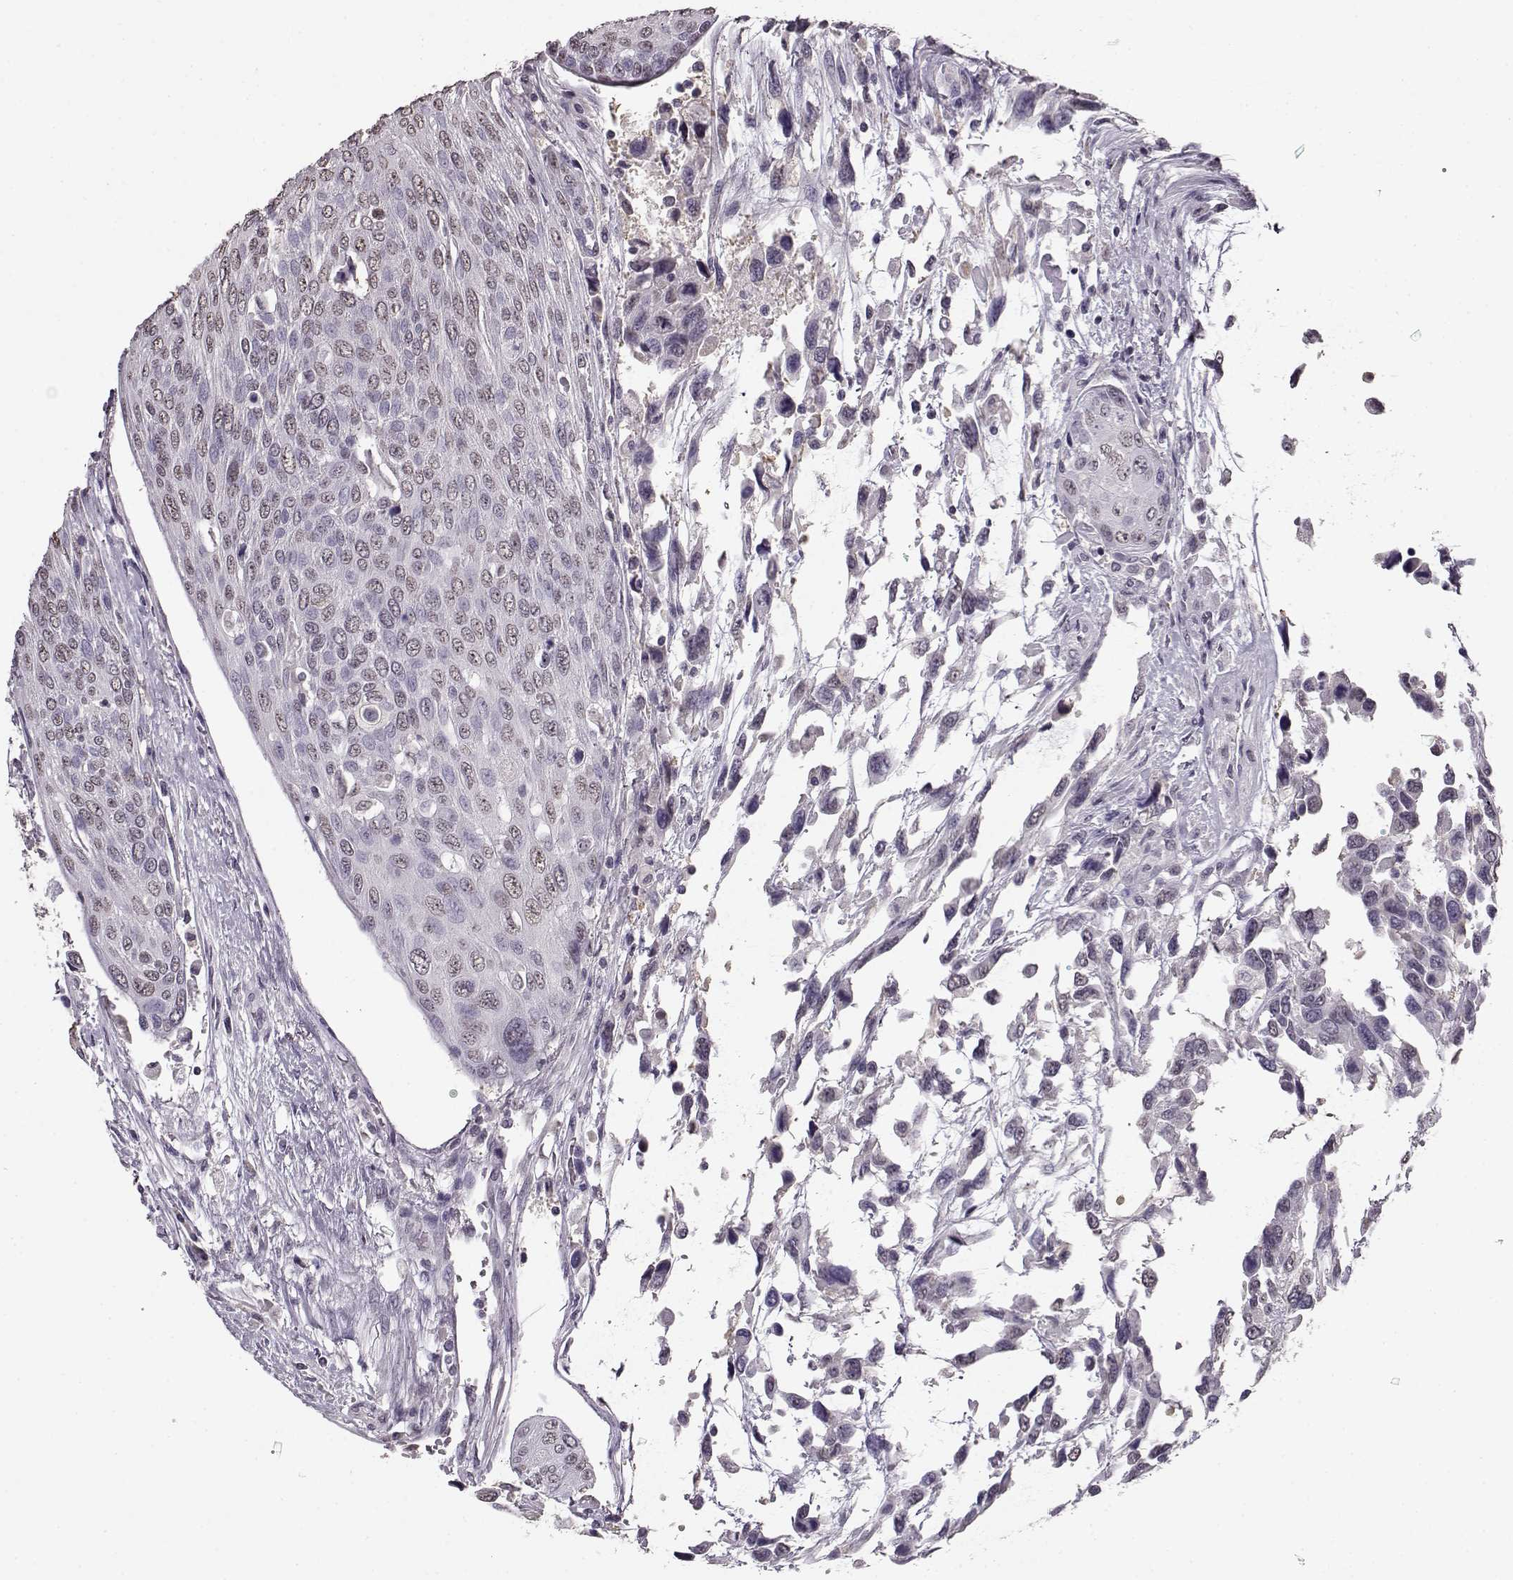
{"staining": {"intensity": "weak", "quantity": "25%-75%", "location": "nuclear"}, "tissue": "urothelial cancer", "cell_type": "Tumor cells", "image_type": "cancer", "snomed": [{"axis": "morphology", "description": "Urothelial carcinoma, High grade"}, {"axis": "topography", "description": "Urinary bladder"}], "caption": "Immunohistochemical staining of human urothelial cancer displays low levels of weak nuclear protein expression in approximately 25%-75% of tumor cells. The staining was performed using DAB (3,3'-diaminobenzidine) to visualize the protein expression in brown, while the nuclei were stained in blue with hematoxylin (Magnification: 20x).", "gene": "RP1L1", "patient": {"sex": "female", "age": 70}}